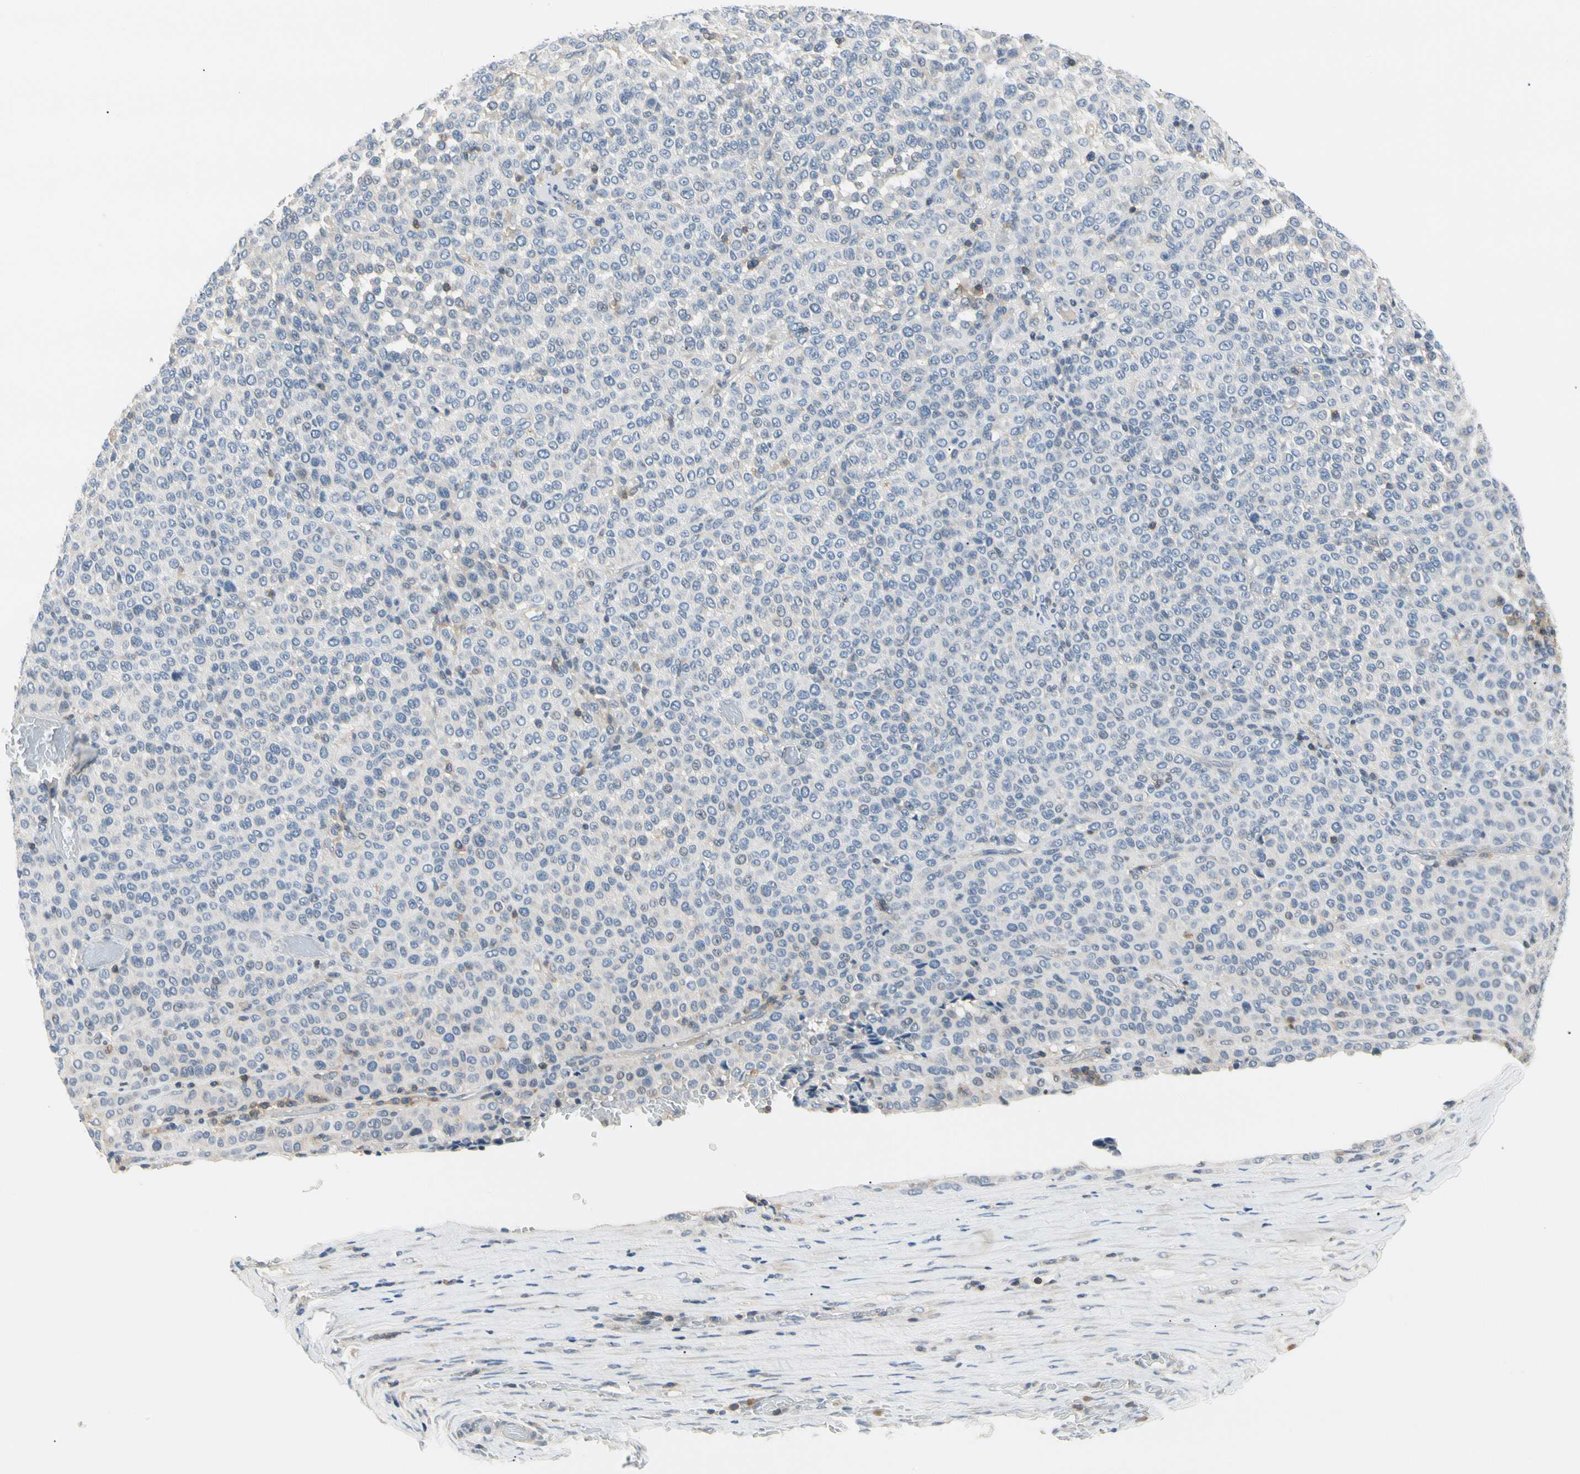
{"staining": {"intensity": "negative", "quantity": "none", "location": "none"}, "tissue": "melanoma", "cell_type": "Tumor cells", "image_type": "cancer", "snomed": [{"axis": "morphology", "description": "Malignant melanoma, Metastatic site"}, {"axis": "topography", "description": "Pancreas"}], "caption": "The photomicrograph displays no staining of tumor cells in malignant melanoma (metastatic site).", "gene": "TNFRSF18", "patient": {"sex": "female", "age": 30}}